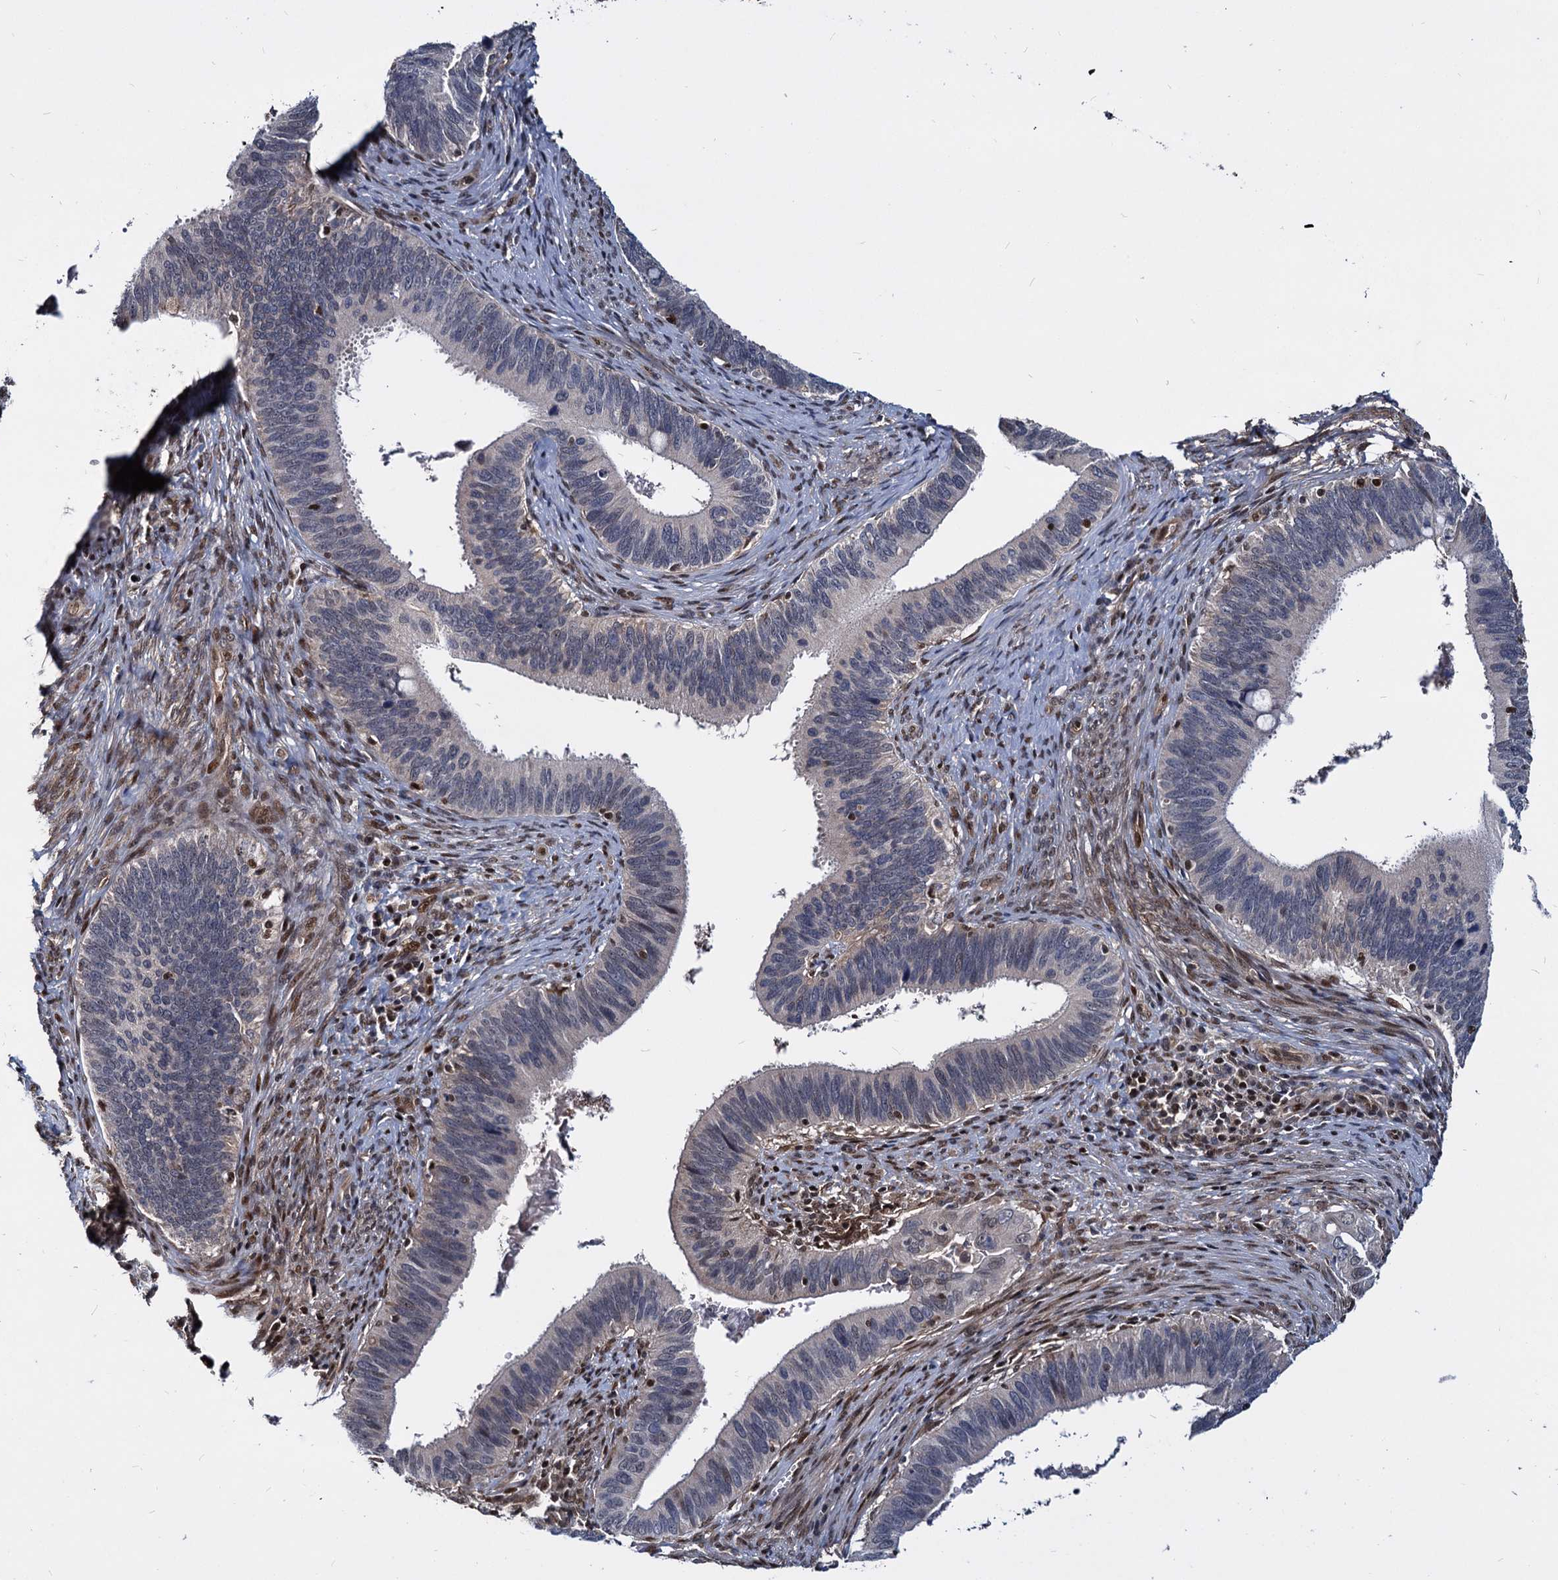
{"staining": {"intensity": "weak", "quantity": "25%-75%", "location": "nuclear"}, "tissue": "cervical cancer", "cell_type": "Tumor cells", "image_type": "cancer", "snomed": [{"axis": "morphology", "description": "Adenocarcinoma, NOS"}, {"axis": "topography", "description": "Cervix"}], "caption": "A brown stain highlights weak nuclear staining of a protein in human cervical cancer tumor cells.", "gene": "UBLCP1", "patient": {"sex": "female", "age": 42}}